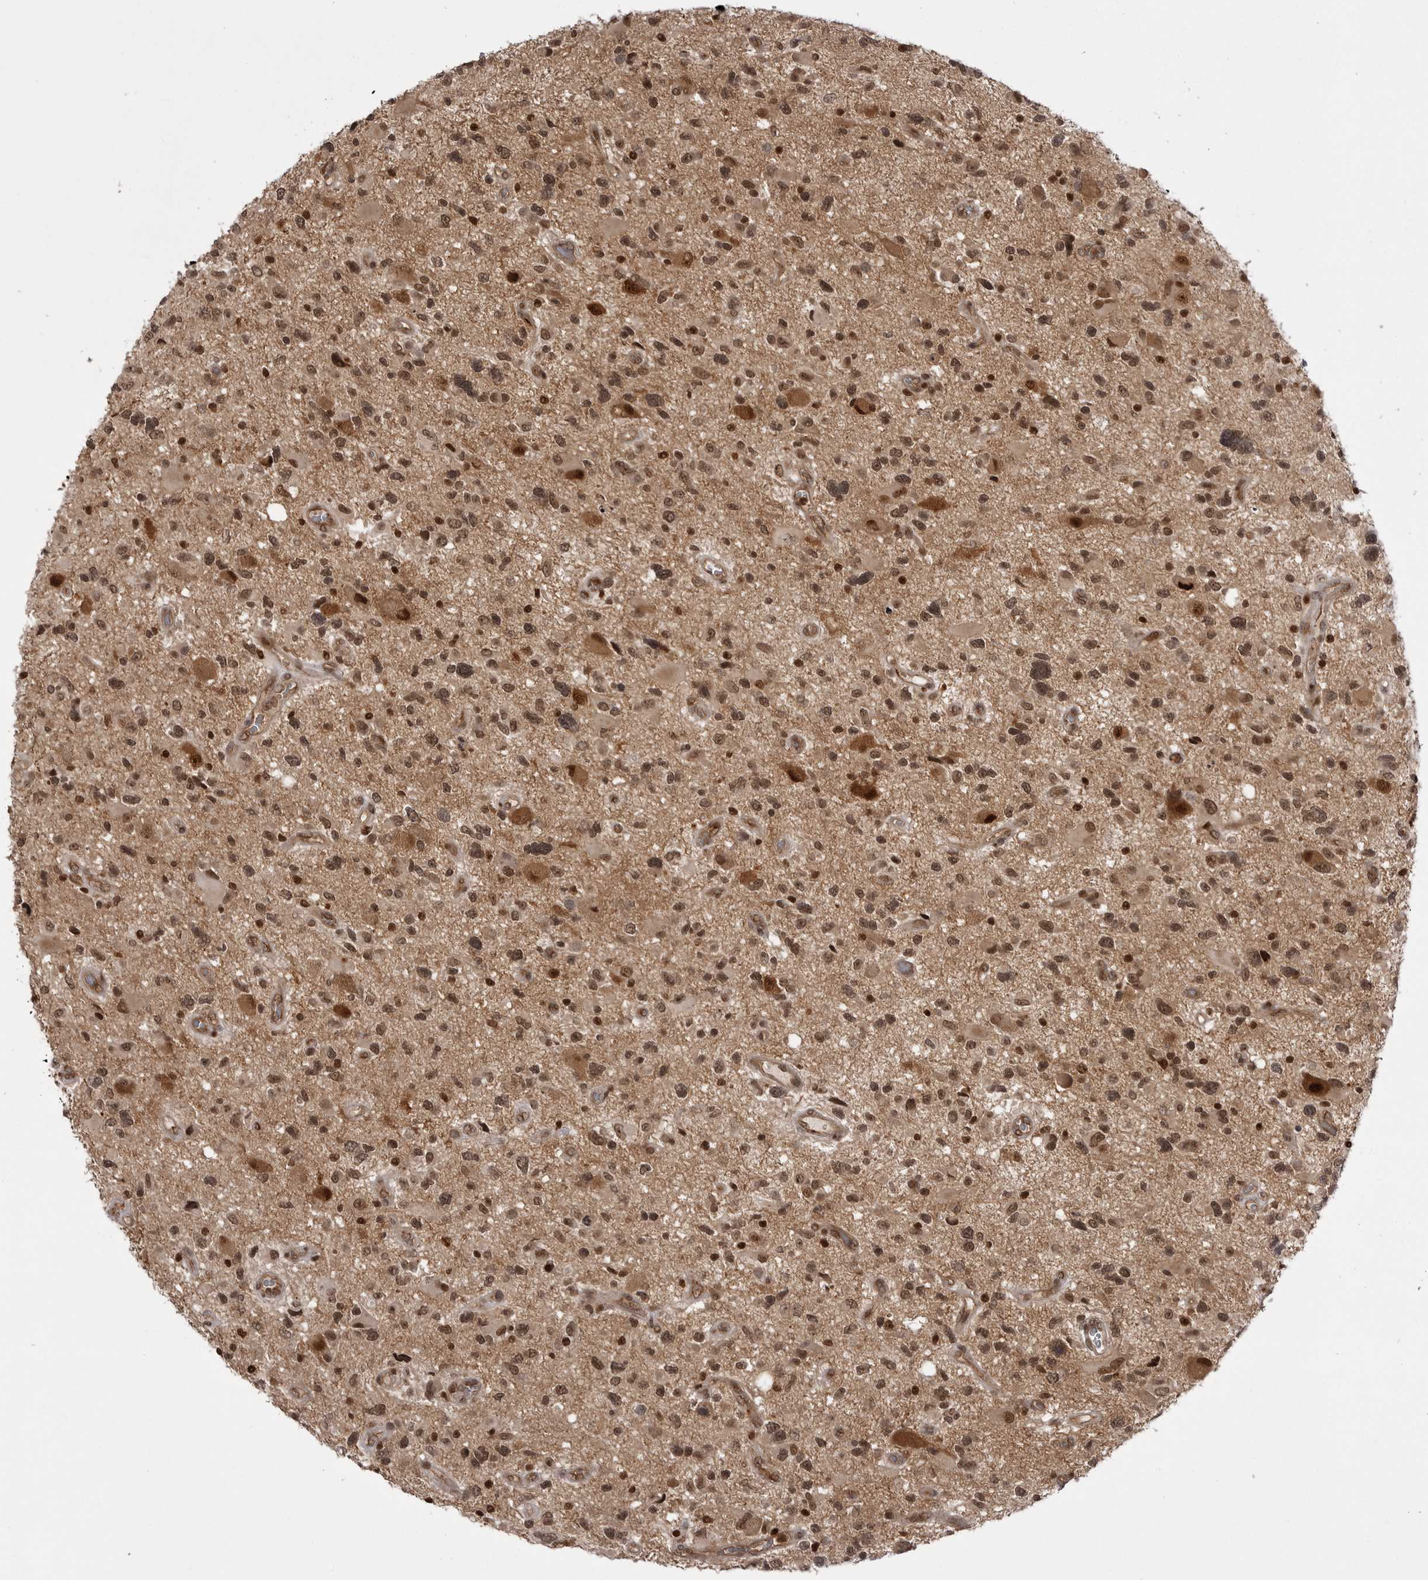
{"staining": {"intensity": "moderate", "quantity": ">75%", "location": "cytoplasmic/membranous,nuclear"}, "tissue": "glioma", "cell_type": "Tumor cells", "image_type": "cancer", "snomed": [{"axis": "morphology", "description": "Glioma, malignant, High grade"}, {"axis": "topography", "description": "Brain"}], "caption": "This is a micrograph of immunohistochemistry (IHC) staining of high-grade glioma (malignant), which shows moderate expression in the cytoplasmic/membranous and nuclear of tumor cells.", "gene": "PTK2B", "patient": {"sex": "male", "age": 33}}